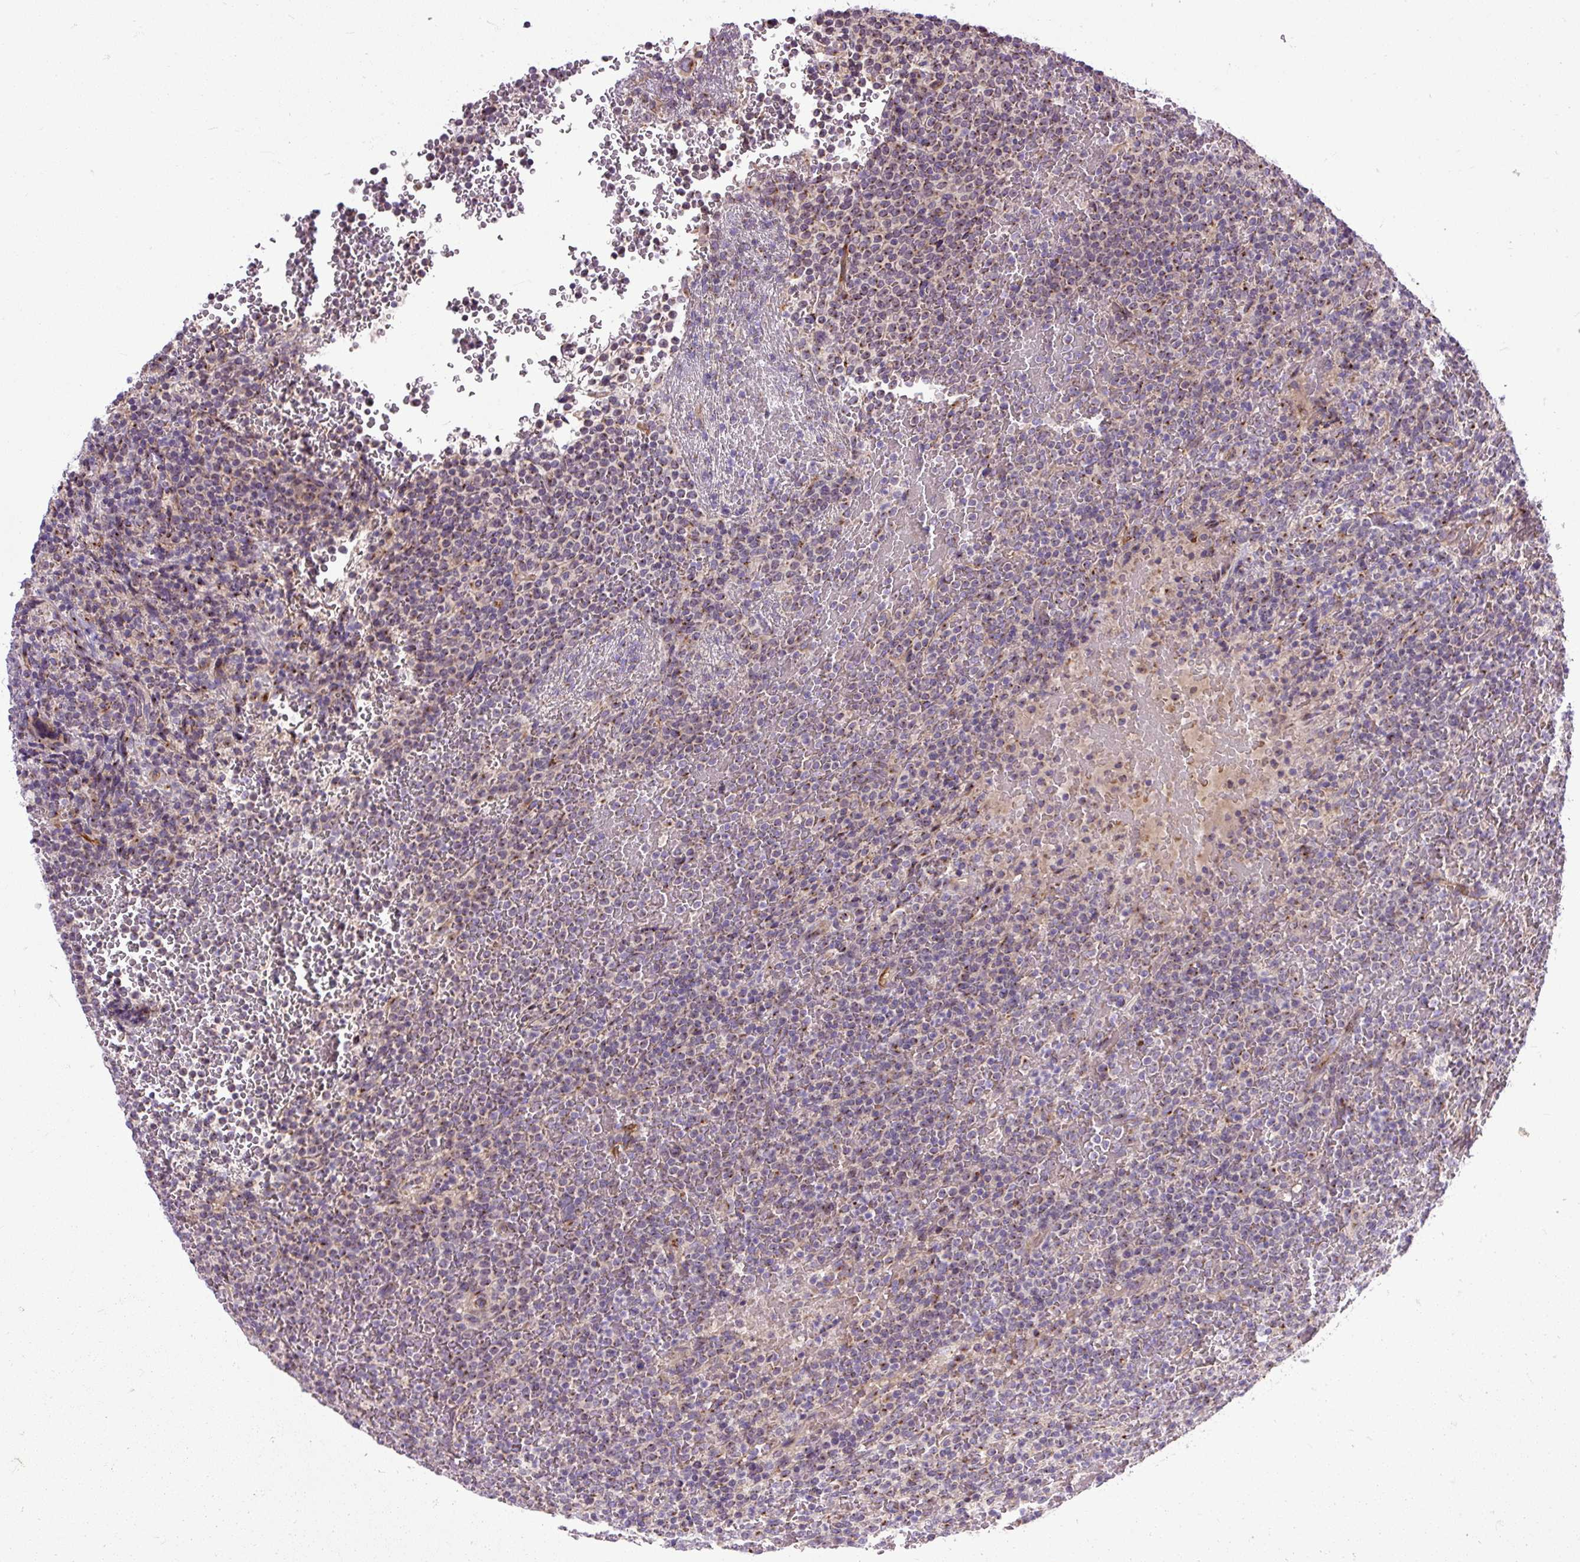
{"staining": {"intensity": "moderate", "quantity": "<25%", "location": "cytoplasmic/membranous"}, "tissue": "lymphoma", "cell_type": "Tumor cells", "image_type": "cancer", "snomed": [{"axis": "morphology", "description": "Malignant lymphoma, non-Hodgkin's type, Low grade"}, {"axis": "topography", "description": "Spleen"}], "caption": "Tumor cells display moderate cytoplasmic/membranous staining in approximately <25% of cells in lymphoma.", "gene": "MSMP", "patient": {"sex": "male", "age": 60}}